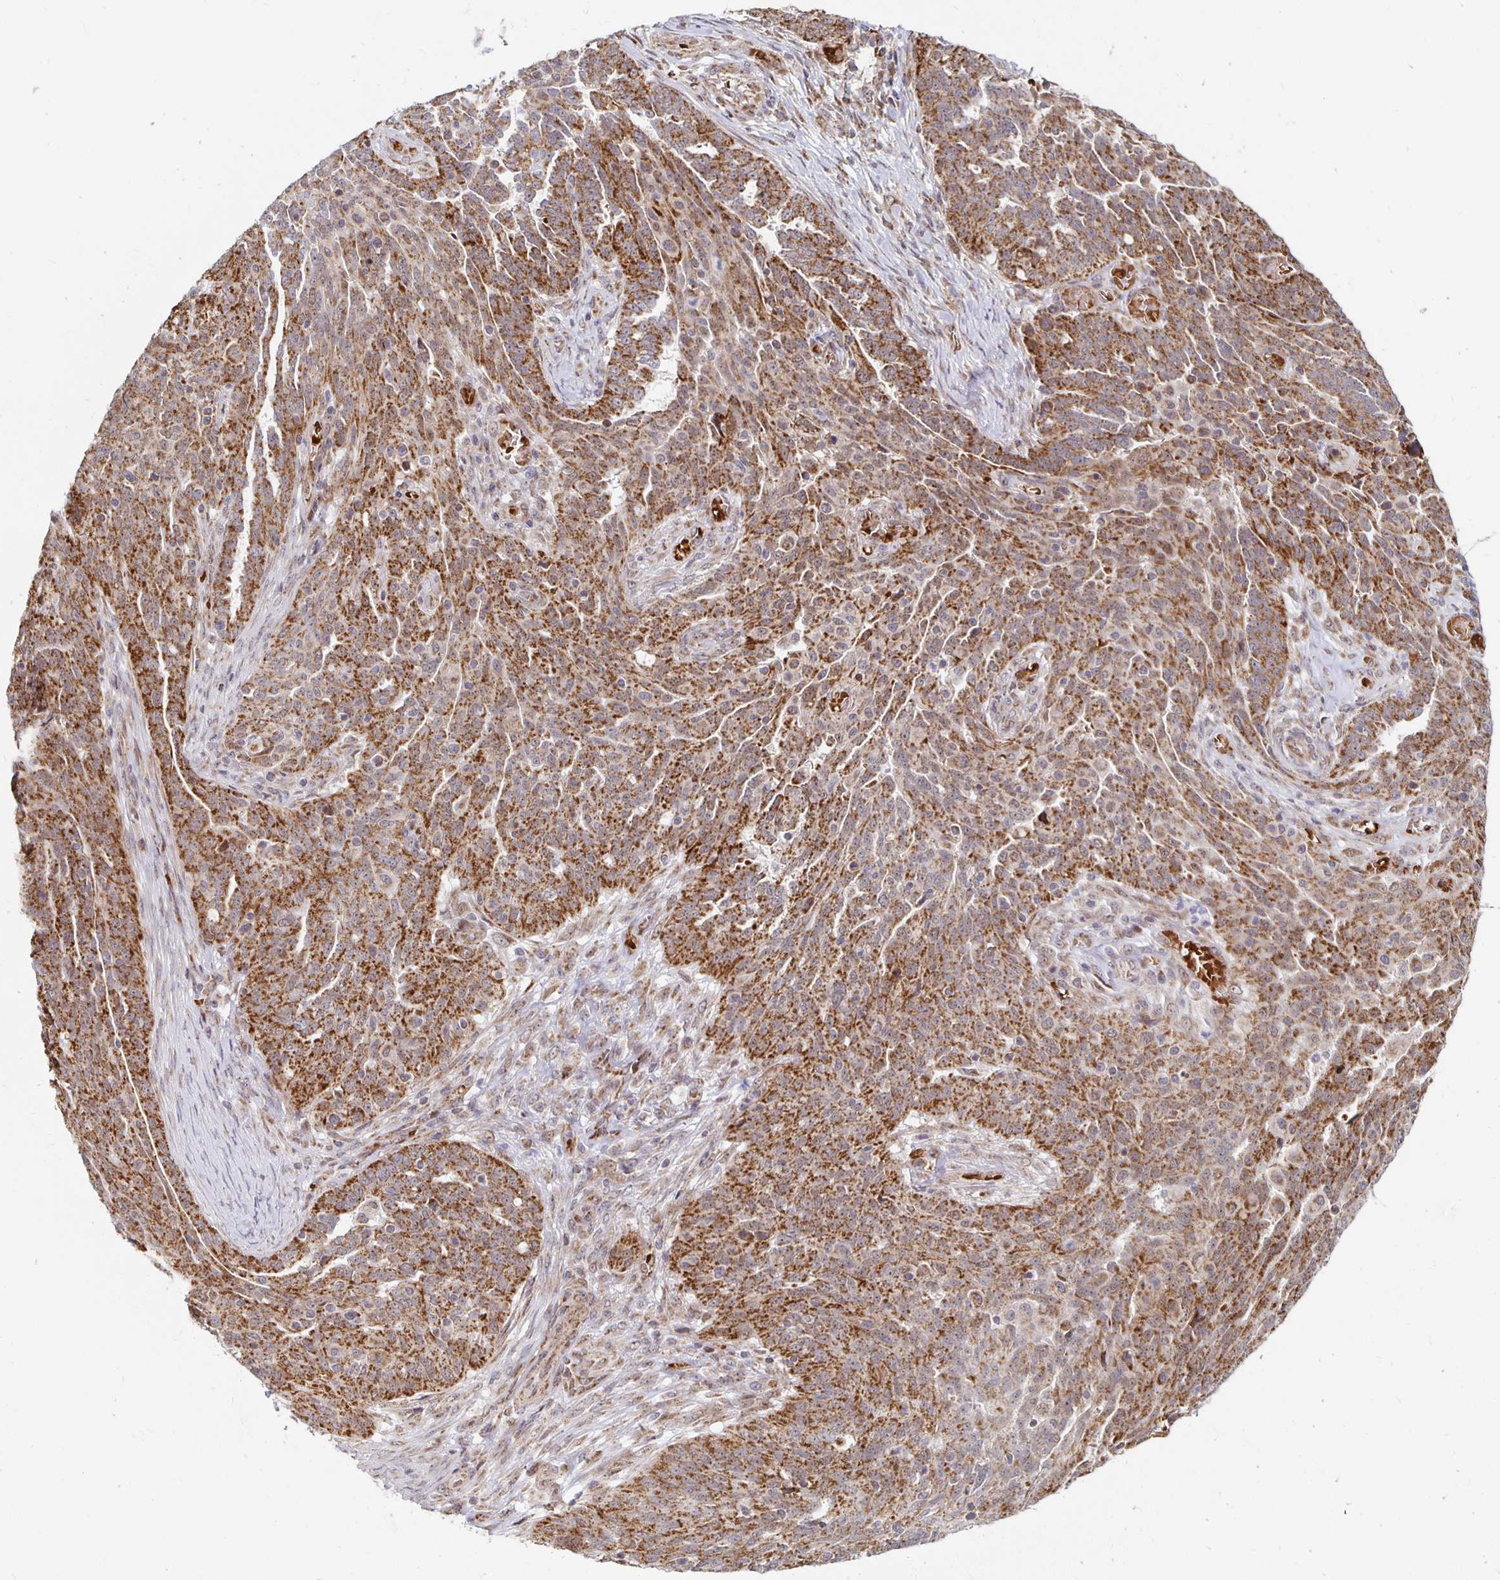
{"staining": {"intensity": "strong", "quantity": ">75%", "location": "cytoplasmic/membranous"}, "tissue": "ovarian cancer", "cell_type": "Tumor cells", "image_type": "cancer", "snomed": [{"axis": "morphology", "description": "Cystadenocarcinoma, serous, NOS"}, {"axis": "topography", "description": "Ovary"}], "caption": "Immunohistochemical staining of human ovarian cancer exhibits high levels of strong cytoplasmic/membranous positivity in about >75% of tumor cells. (brown staining indicates protein expression, while blue staining denotes nuclei).", "gene": "MRPL28", "patient": {"sex": "female", "age": 67}}